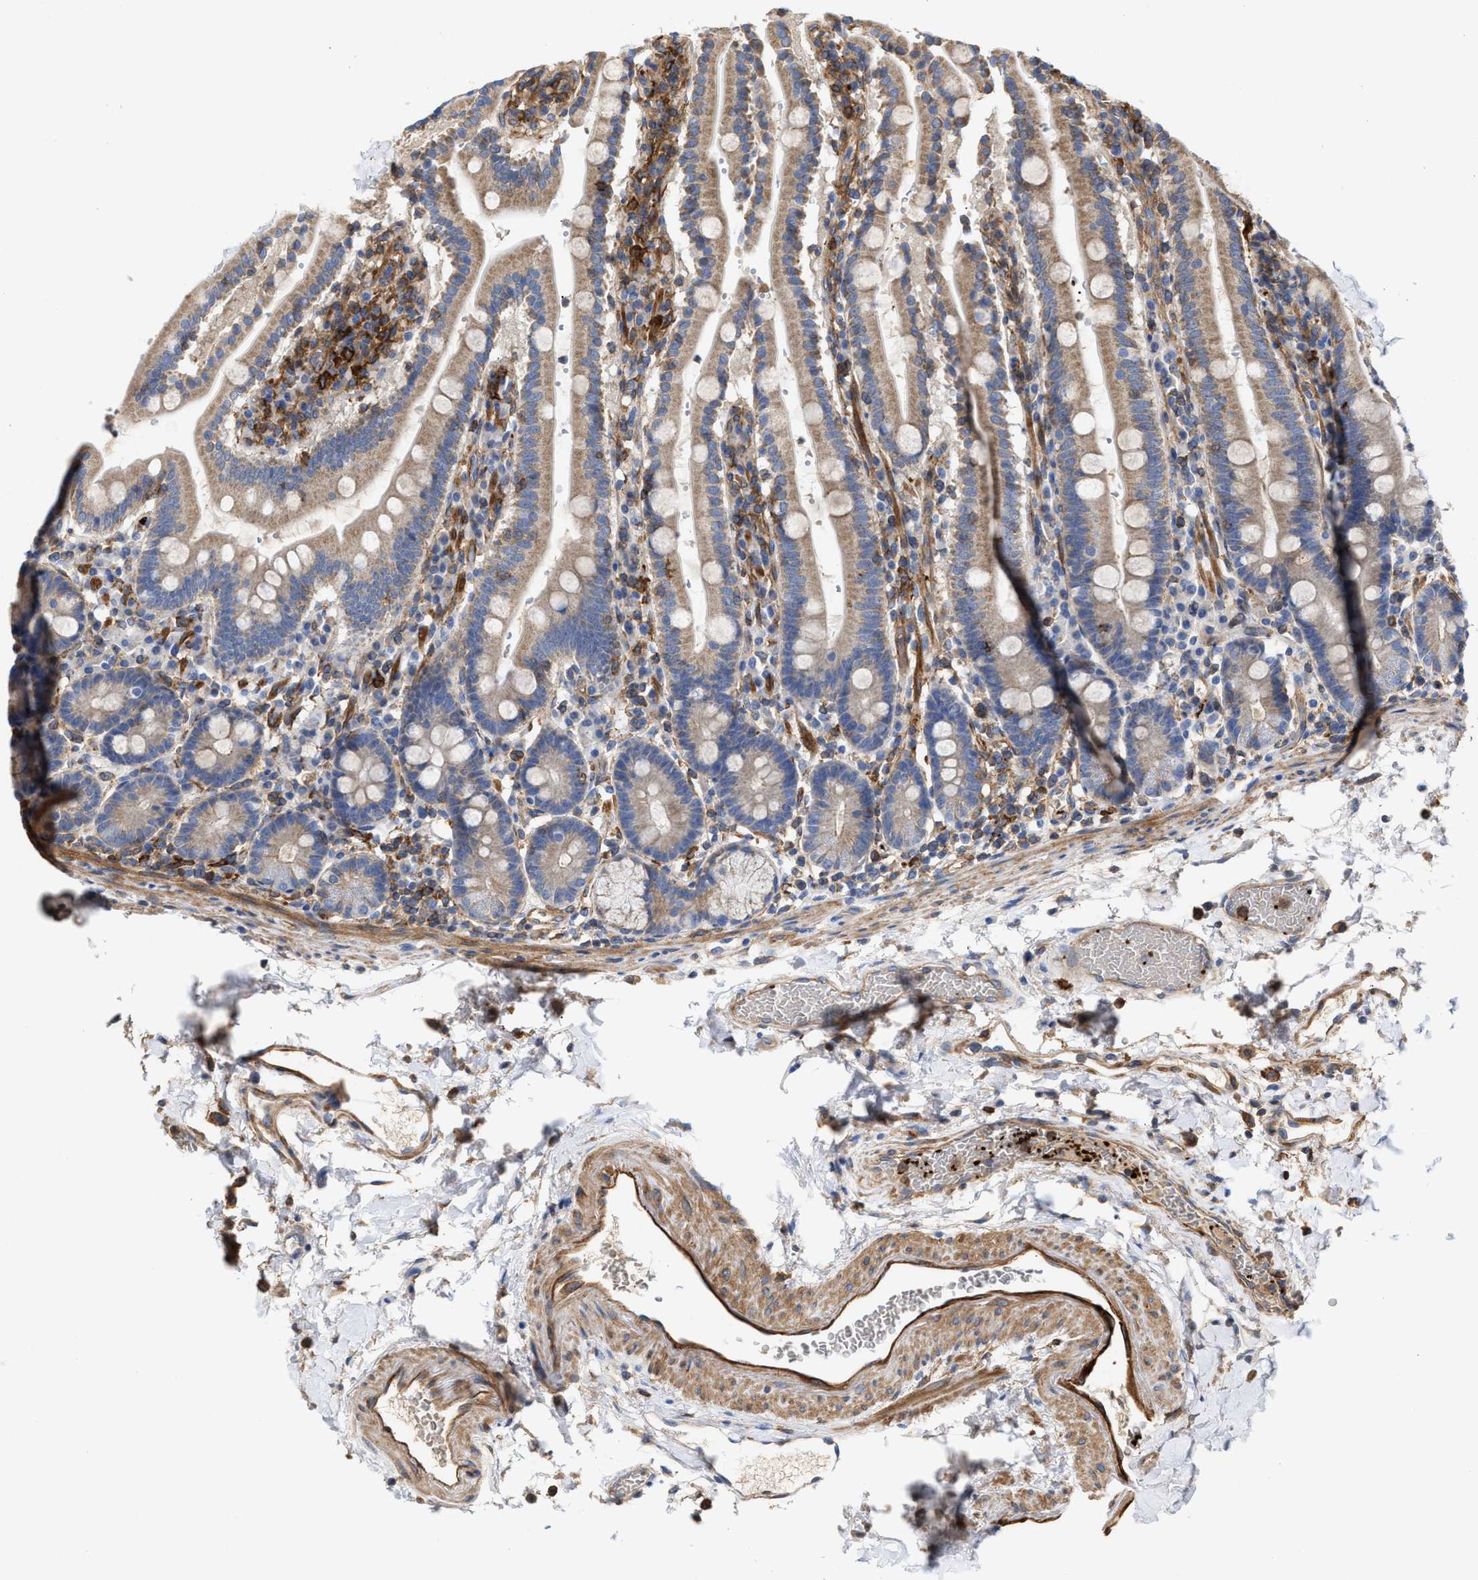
{"staining": {"intensity": "moderate", "quantity": "<25%", "location": "cytoplasmic/membranous"}, "tissue": "duodenum", "cell_type": "Glandular cells", "image_type": "normal", "snomed": [{"axis": "morphology", "description": "Normal tissue, NOS"}, {"axis": "topography", "description": "Small intestine, NOS"}], "caption": "Protein staining of normal duodenum exhibits moderate cytoplasmic/membranous positivity in about <25% of glandular cells.", "gene": "HS3ST5", "patient": {"sex": "female", "age": 71}}